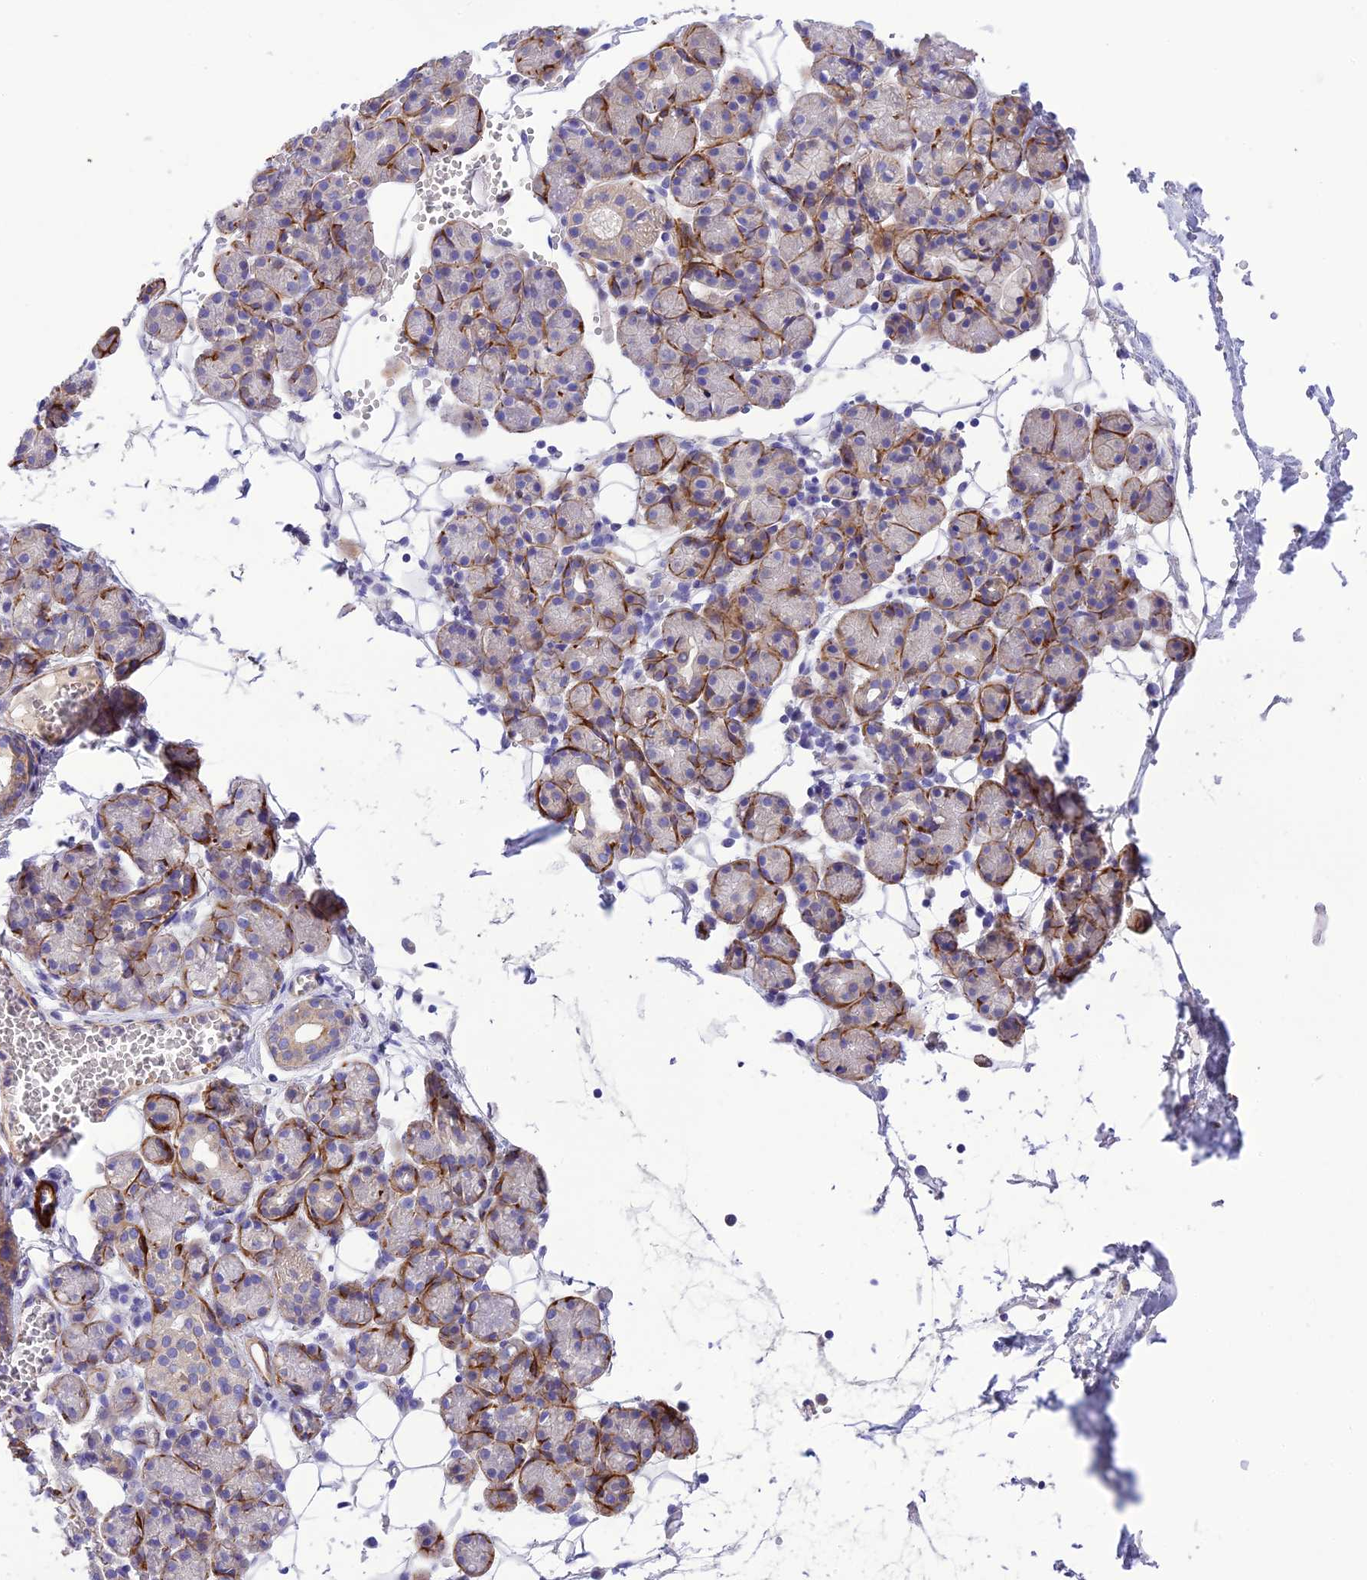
{"staining": {"intensity": "weak", "quantity": "<25%", "location": "cytoplasmic/membranous"}, "tissue": "salivary gland", "cell_type": "Glandular cells", "image_type": "normal", "snomed": [{"axis": "morphology", "description": "Normal tissue, NOS"}, {"axis": "topography", "description": "Salivary gland"}], "caption": "Protein analysis of benign salivary gland exhibits no significant staining in glandular cells.", "gene": "FRA10AC1", "patient": {"sex": "male", "age": 63}}